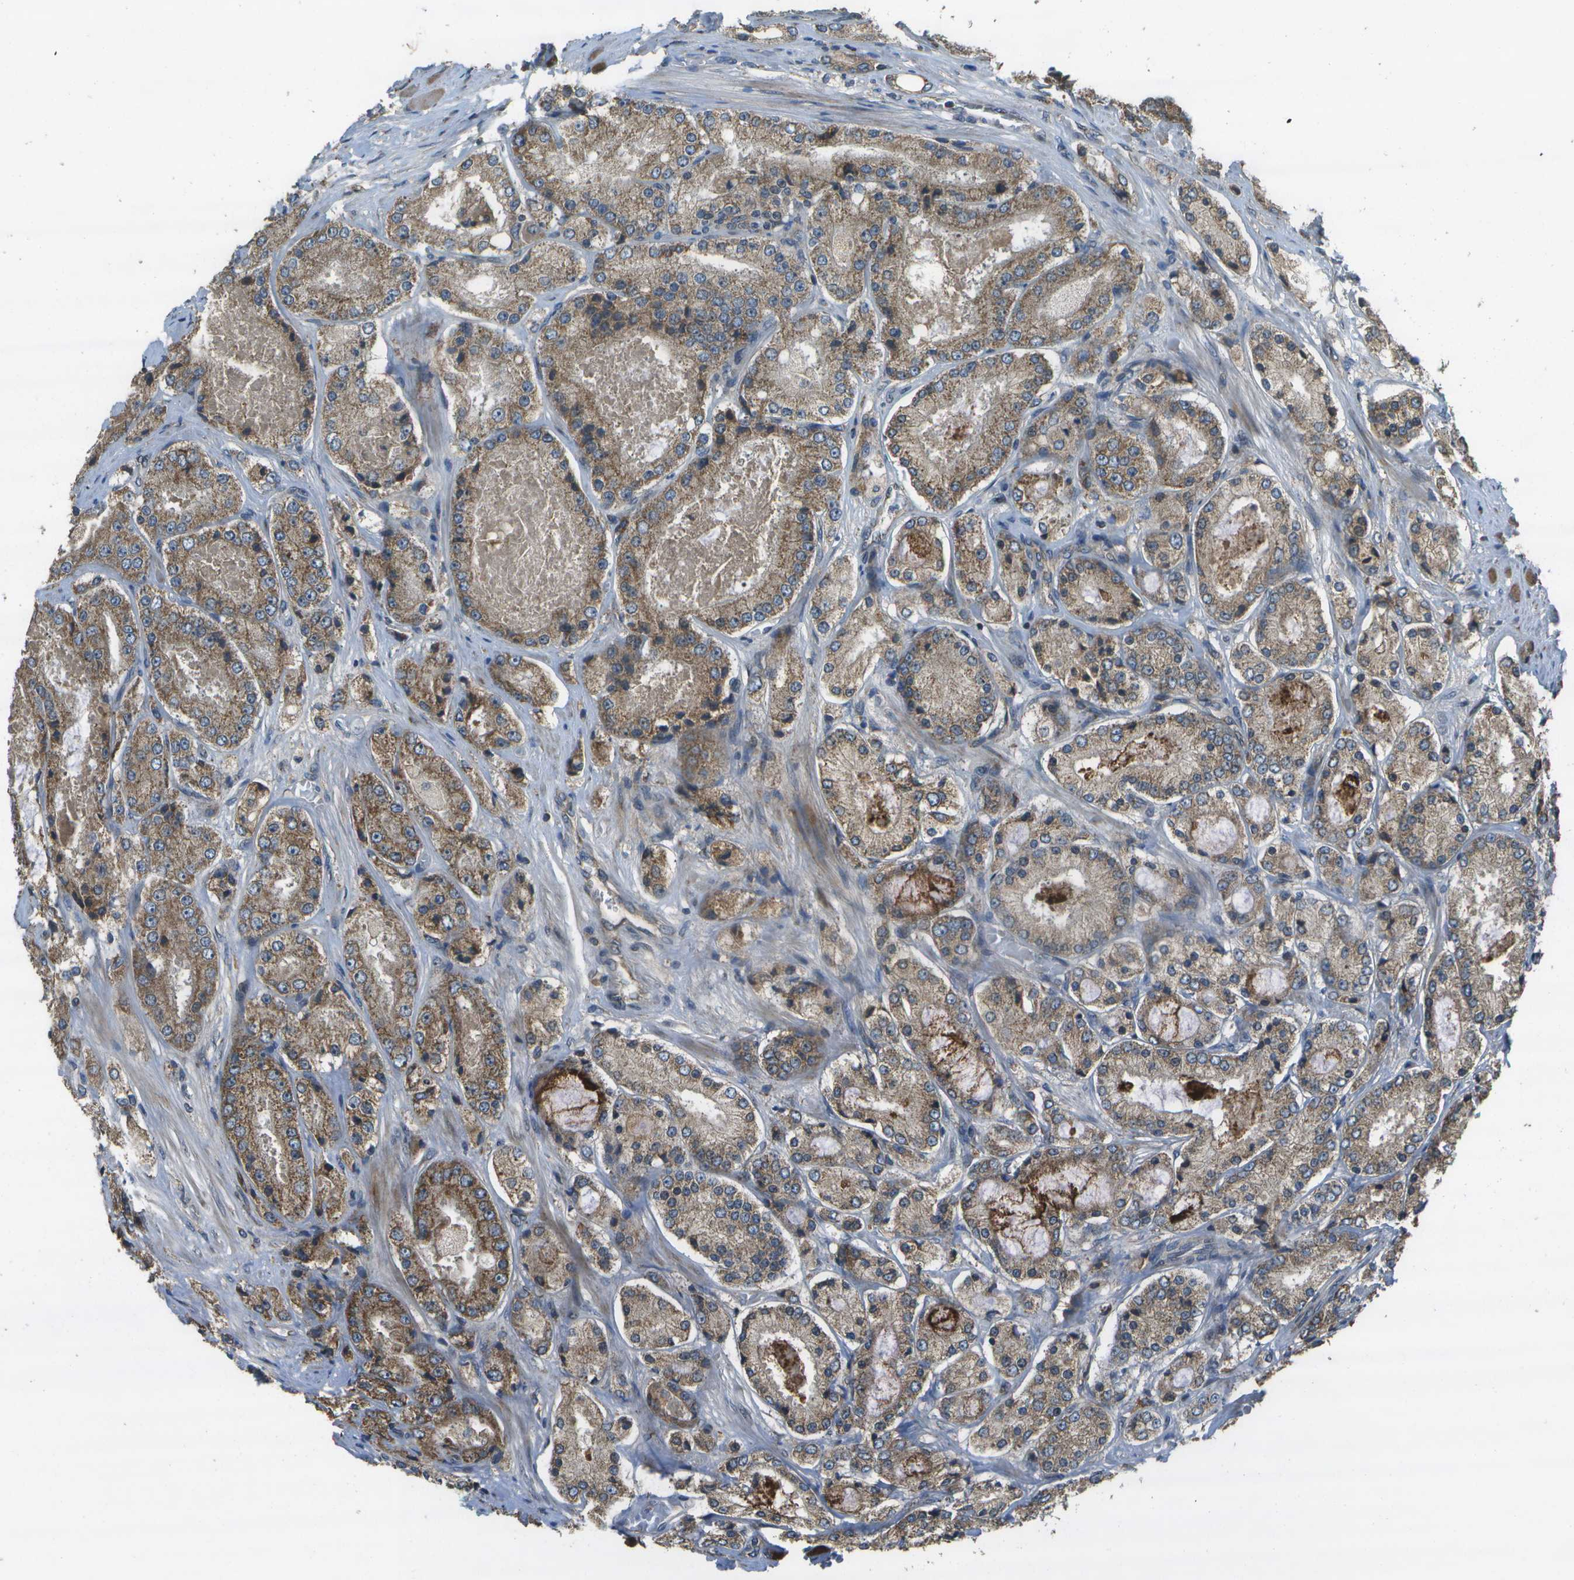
{"staining": {"intensity": "moderate", "quantity": ">75%", "location": "cytoplasmic/membranous"}, "tissue": "prostate cancer", "cell_type": "Tumor cells", "image_type": "cancer", "snomed": [{"axis": "morphology", "description": "Adenocarcinoma, High grade"}, {"axis": "topography", "description": "Prostate"}], "caption": "Prostate cancer tissue demonstrates moderate cytoplasmic/membranous staining in approximately >75% of tumor cells, visualized by immunohistochemistry. (Brightfield microscopy of DAB IHC at high magnification).", "gene": "HFE", "patient": {"sex": "male", "age": 65}}